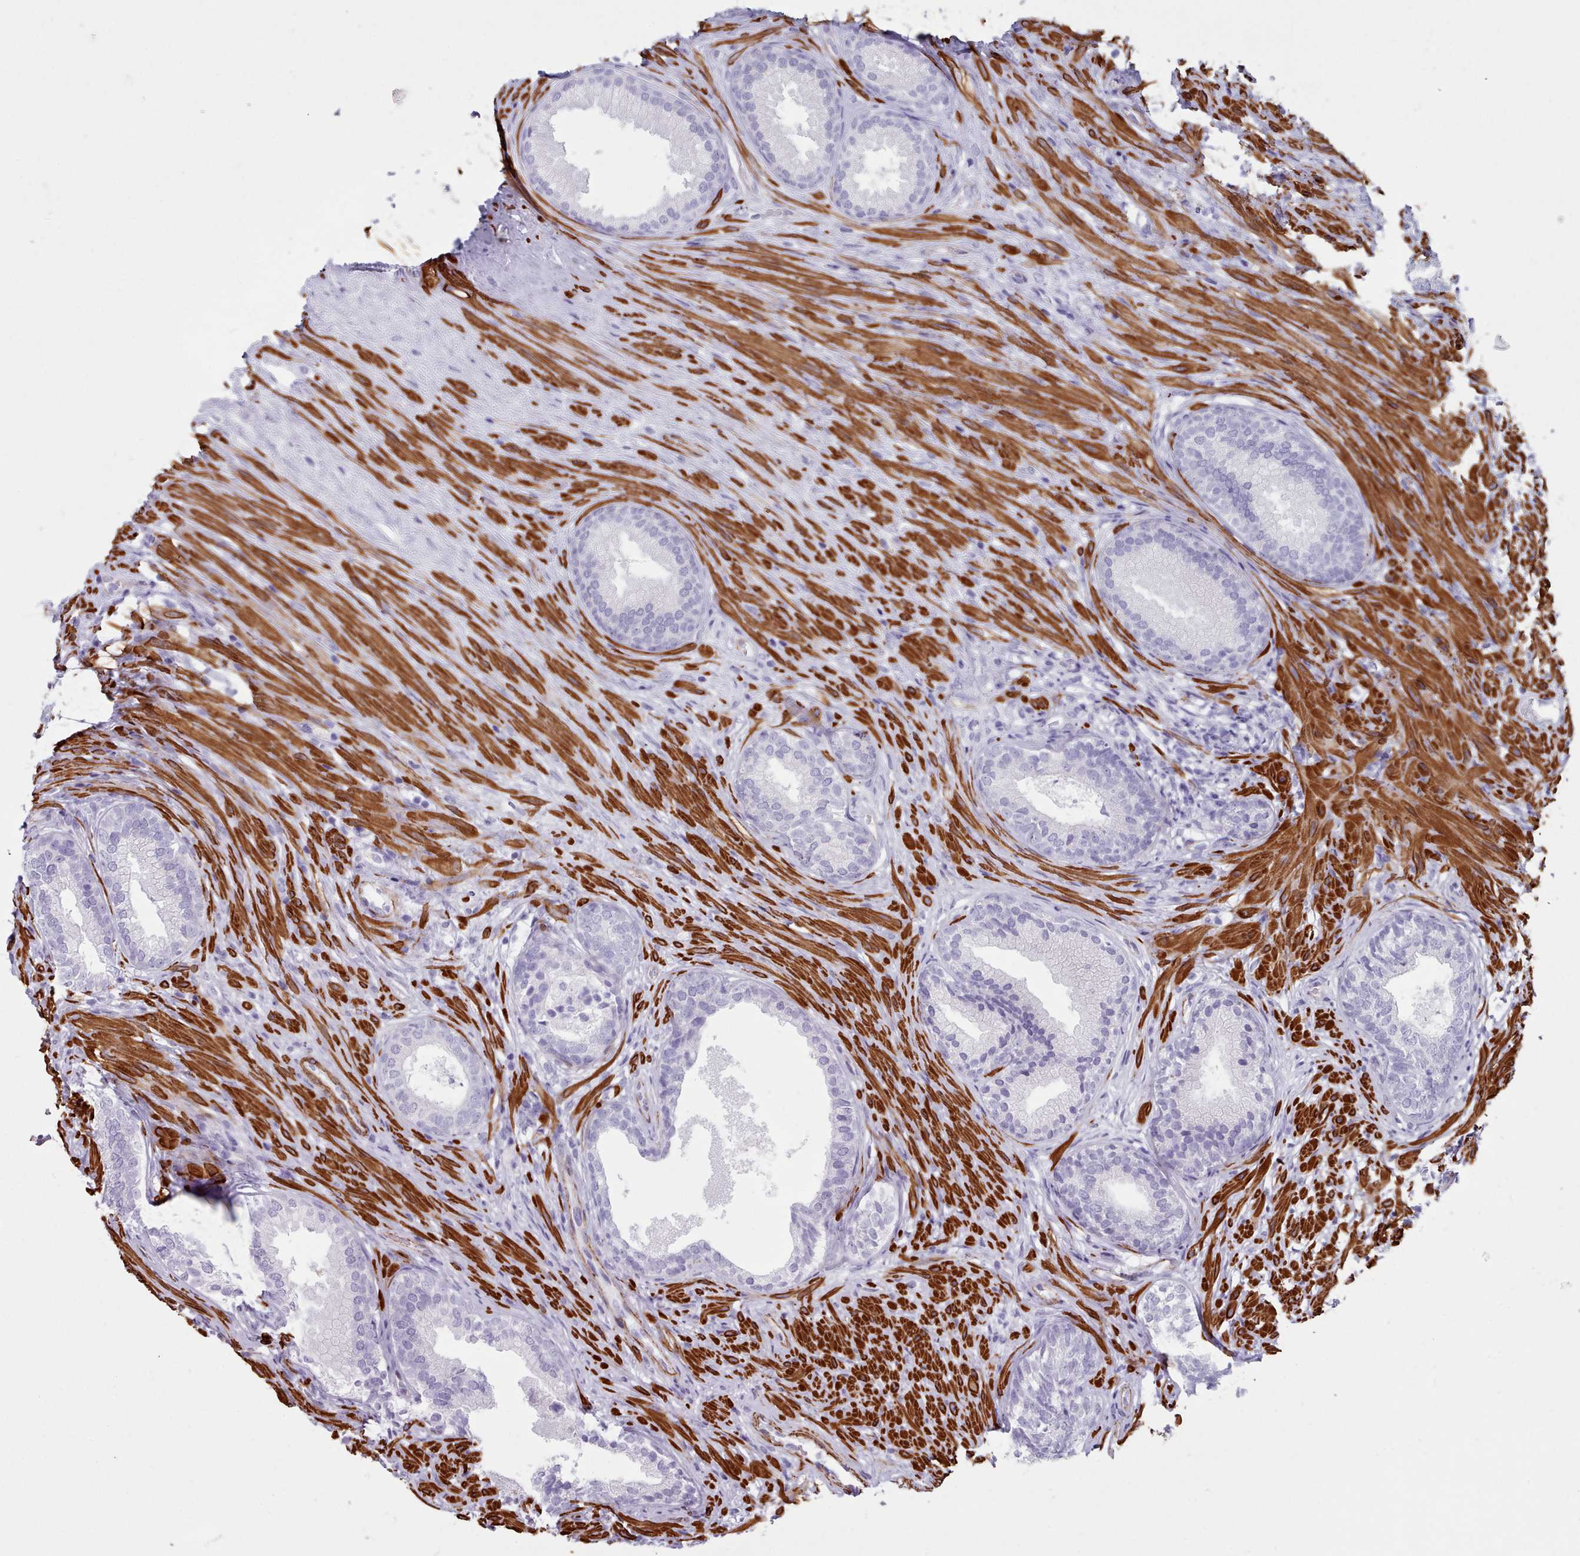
{"staining": {"intensity": "moderate", "quantity": "25%-75%", "location": "cytoplasmic/membranous"}, "tissue": "prostate", "cell_type": "Glandular cells", "image_type": "normal", "snomed": [{"axis": "morphology", "description": "Normal tissue, NOS"}, {"axis": "topography", "description": "Prostate"}], "caption": "Moderate cytoplasmic/membranous positivity is seen in about 25%-75% of glandular cells in unremarkable prostate. The staining was performed using DAB to visualize the protein expression in brown, while the nuclei were stained in blue with hematoxylin (Magnification: 20x).", "gene": "FPGS", "patient": {"sex": "male", "age": 76}}